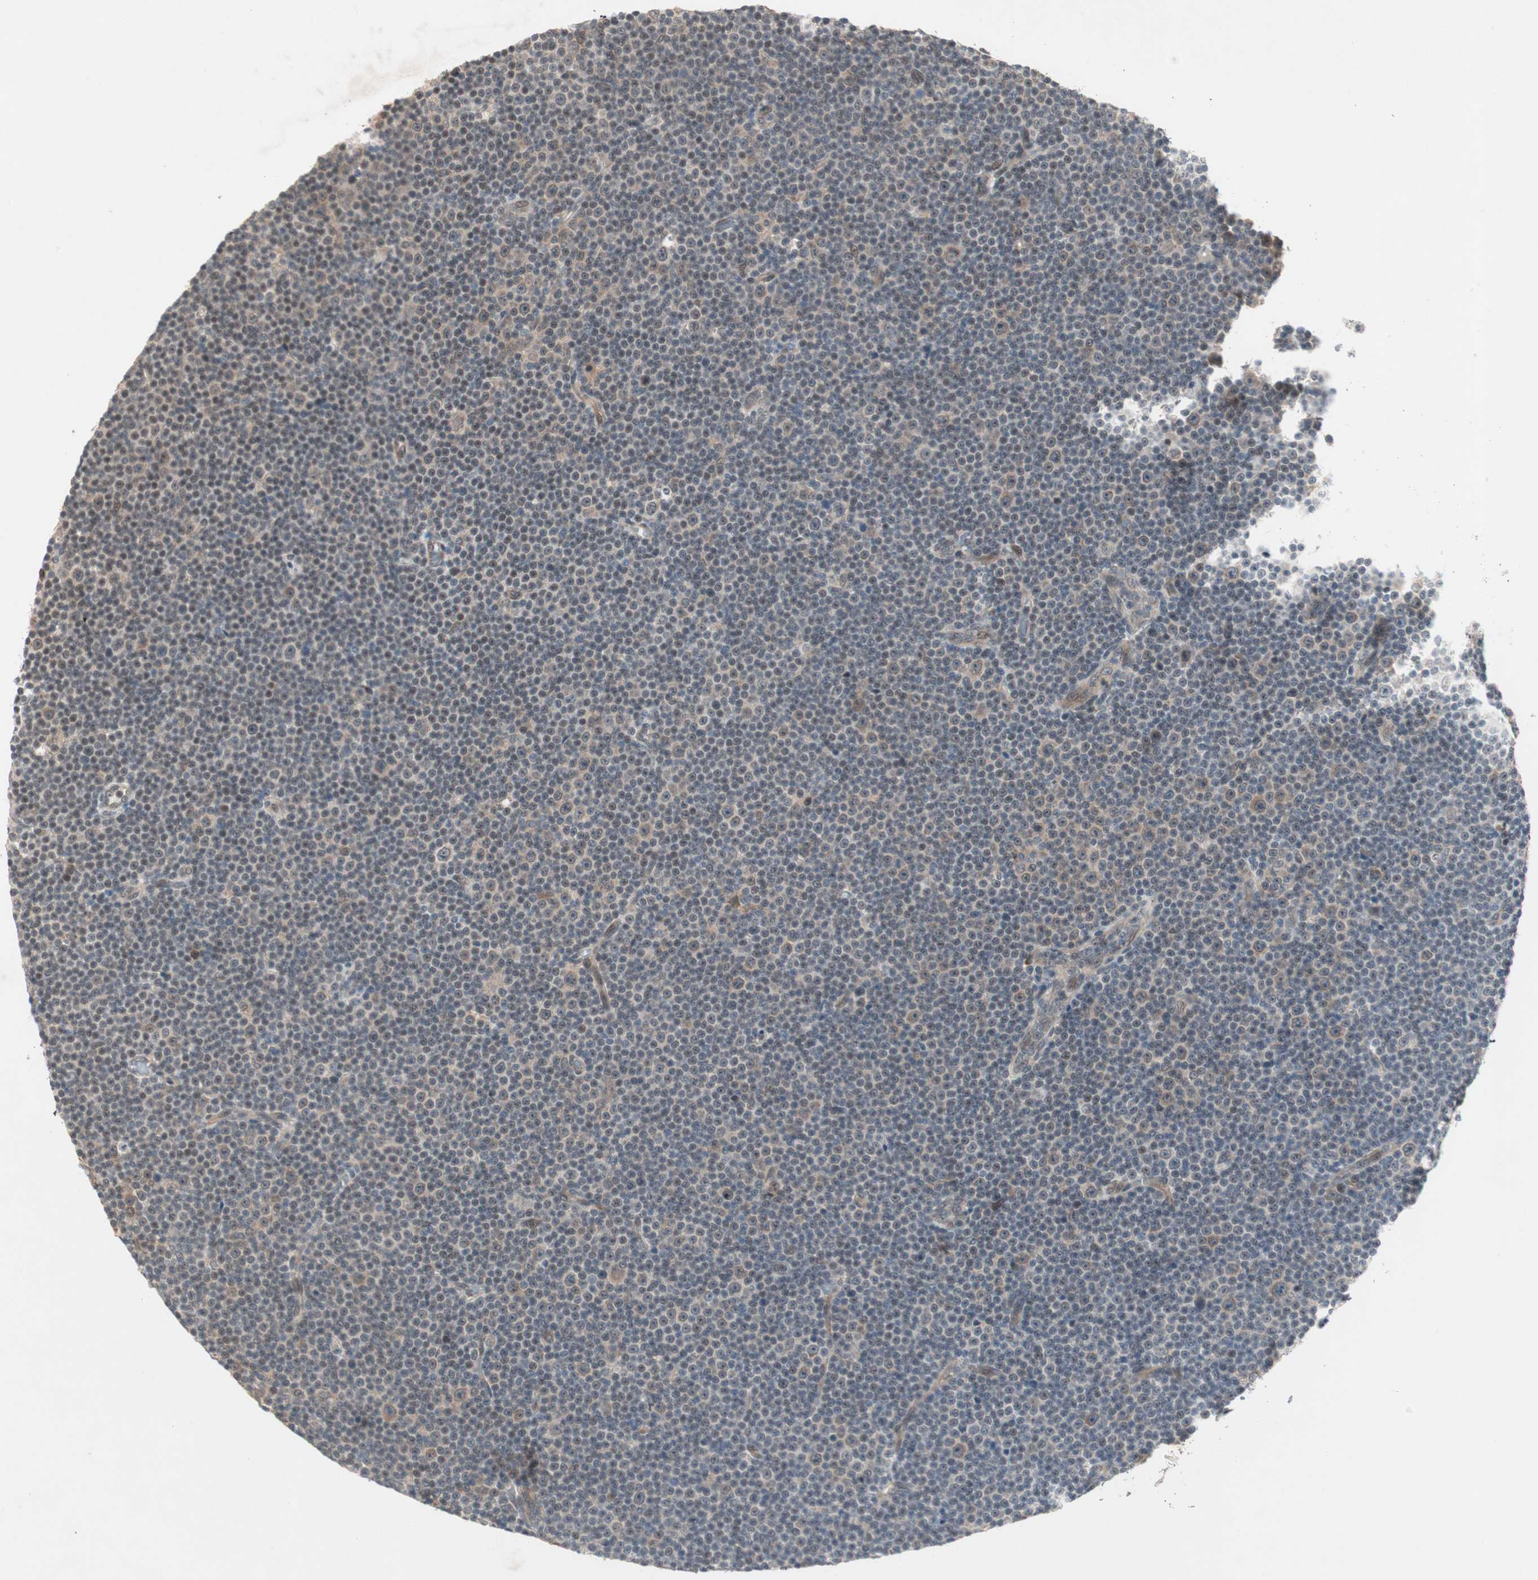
{"staining": {"intensity": "weak", "quantity": "25%-75%", "location": "cytoplasmic/membranous"}, "tissue": "lymphoma", "cell_type": "Tumor cells", "image_type": "cancer", "snomed": [{"axis": "morphology", "description": "Malignant lymphoma, non-Hodgkin's type, Low grade"}, {"axis": "topography", "description": "Lymph node"}], "caption": "A histopathology image of lymphoma stained for a protein demonstrates weak cytoplasmic/membranous brown staining in tumor cells.", "gene": "PGBD1", "patient": {"sex": "female", "age": 67}}